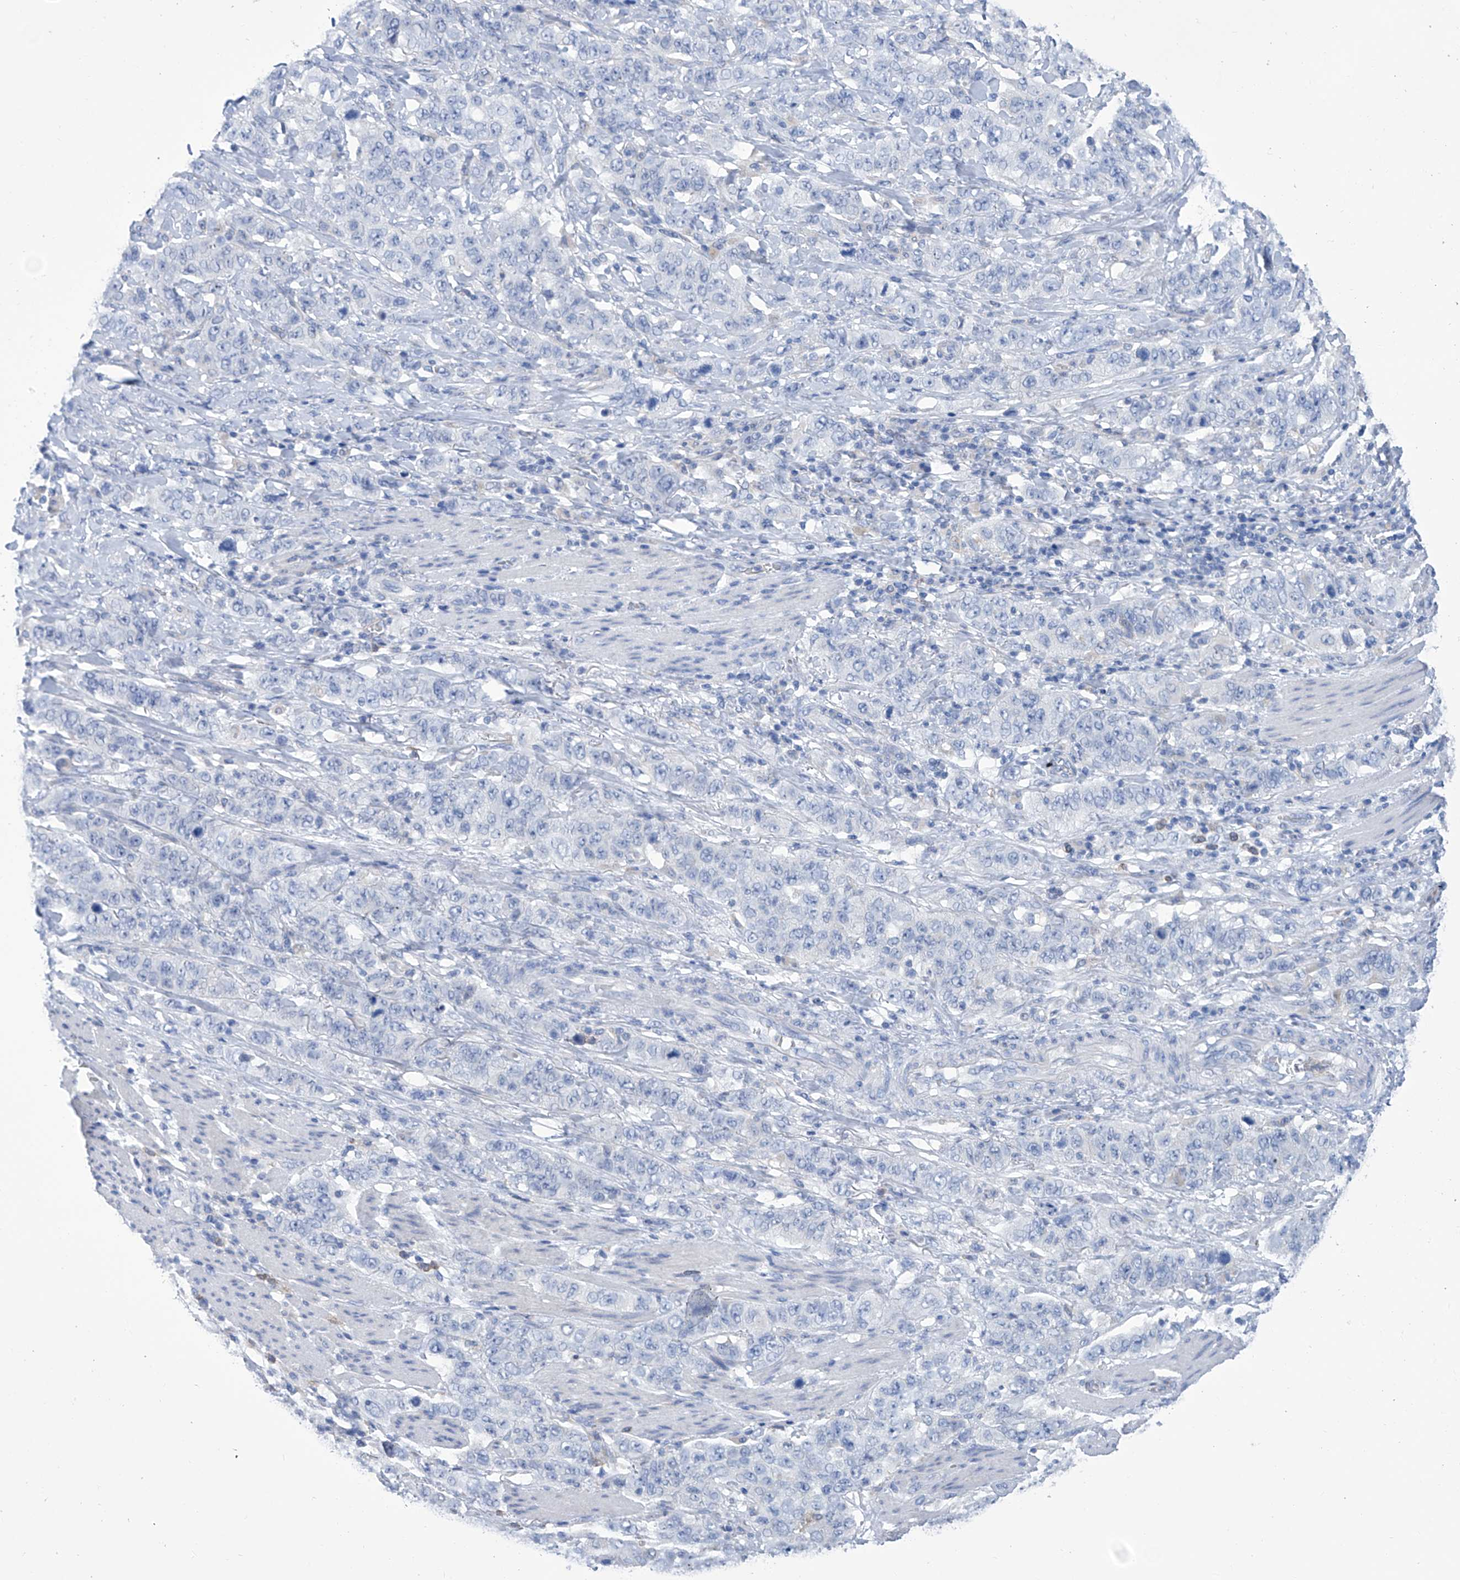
{"staining": {"intensity": "negative", "quantity": "none", "location": "none"}, "tissue": "stomach cancer", "cell_type": "Tumor cells", "image_type": "cancer", "snomed": [{"axis": "morphology", "description": "Adenocarcinoma, NOS"}, {"axis": "topography", "description": "Stomach"}], "caption": "Stomach adenocarcinoma was stained to show a protein in brown. There is no significant staining in tumor cells.", "gene": "IMPA2", "patient": {"sex": "male", "age": 48}}